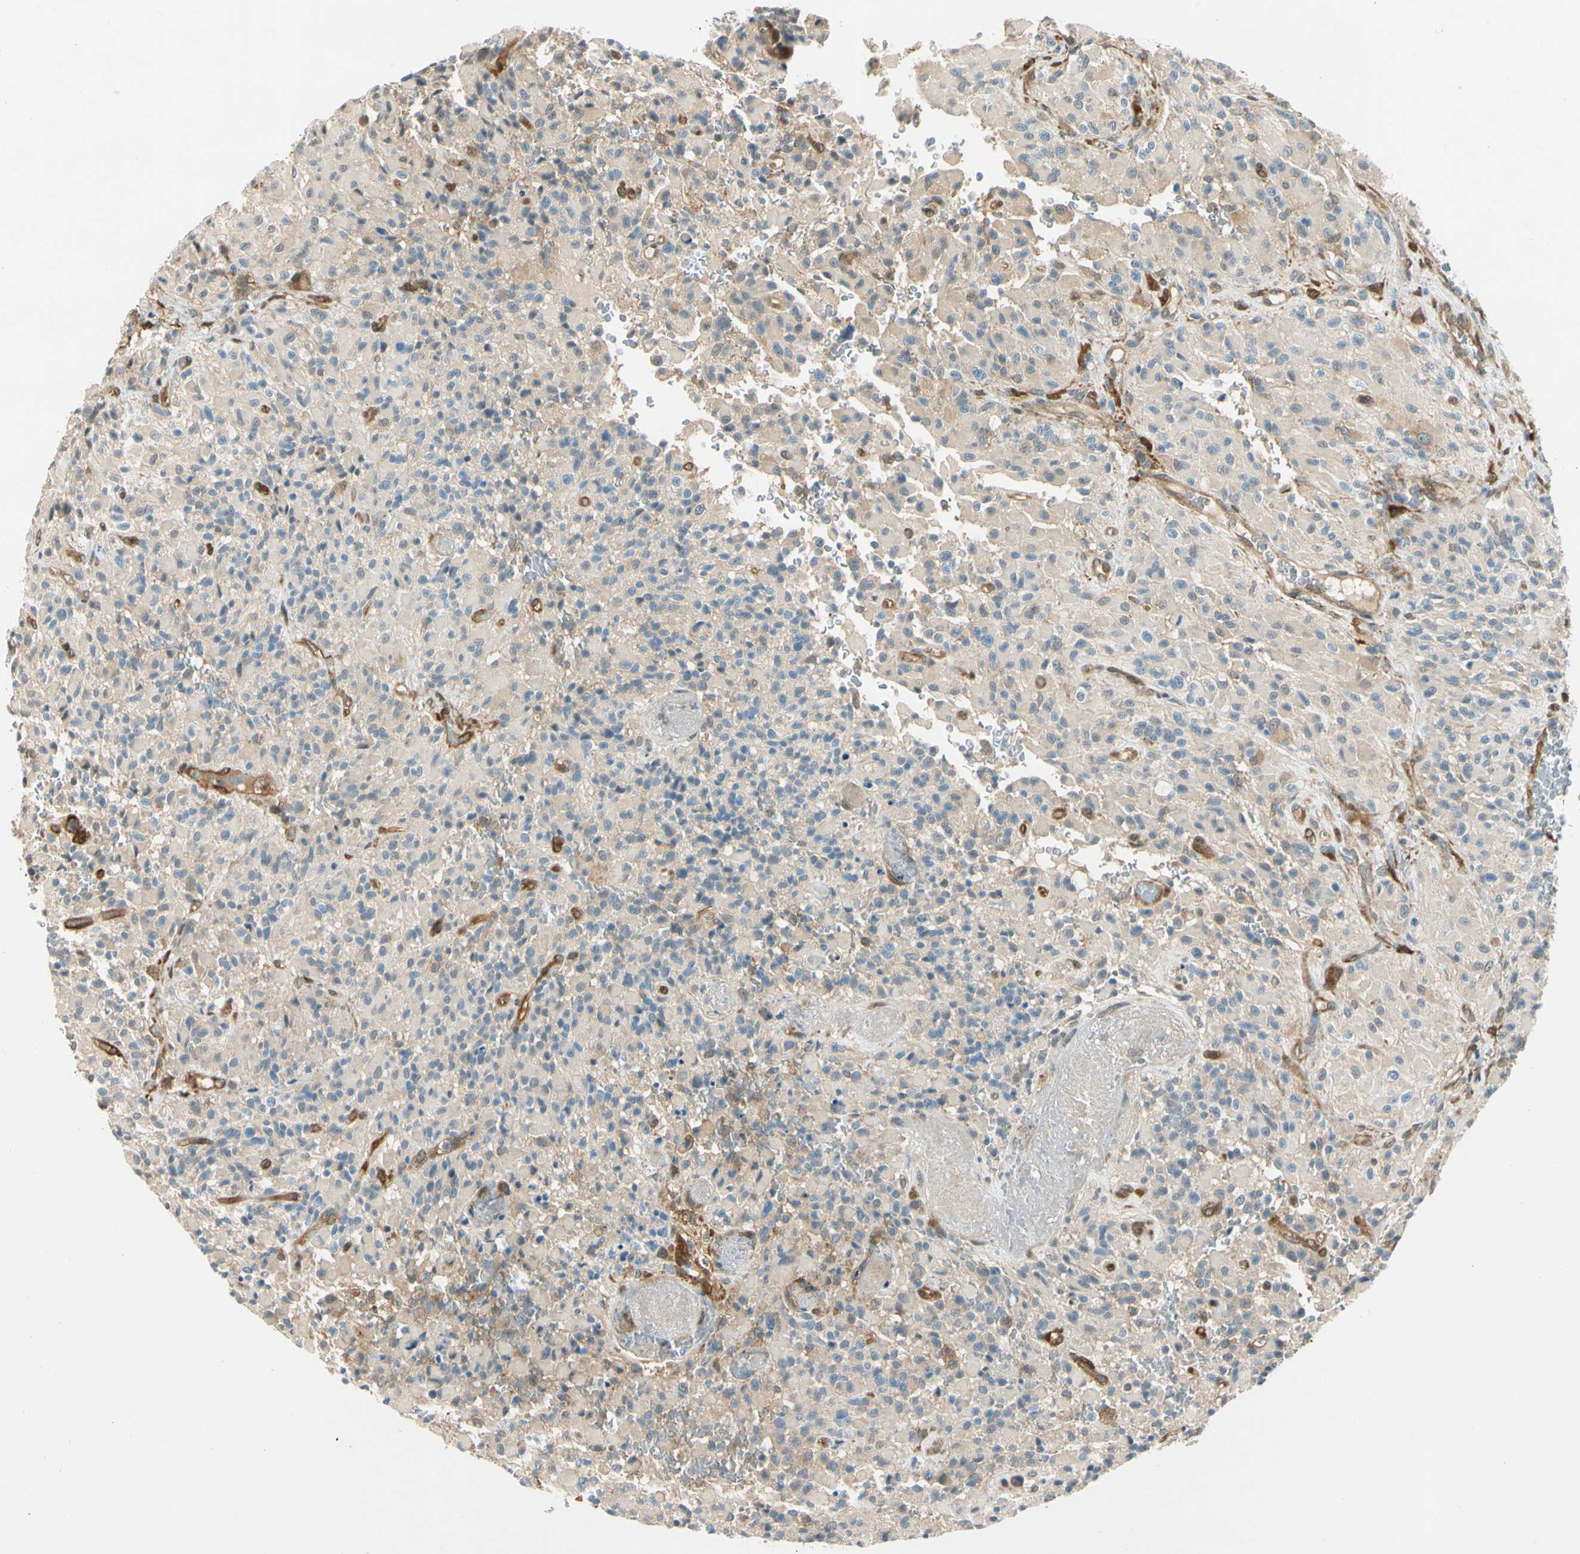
{"staining": {"intensity": "weak", "quantity": "25%-75%", "location": "cytoplasmic/membranous"}, "tissue": "glioma", "cell_type": "Tumor cells", "image_type": "cancer", "snomed": [{"axis": "morphology", "description": "Glioma, malignant, High grade"}, {"axis": "topography", "description": "Brain"}], "caption": "Glioma stained for a protein (brown) displays weak cytoplasmic/membranous positive staining in approximately 25%-75% of tumor cells.", "gene": "WIPI1", "patient": {"sex": "male", "age": 71}}